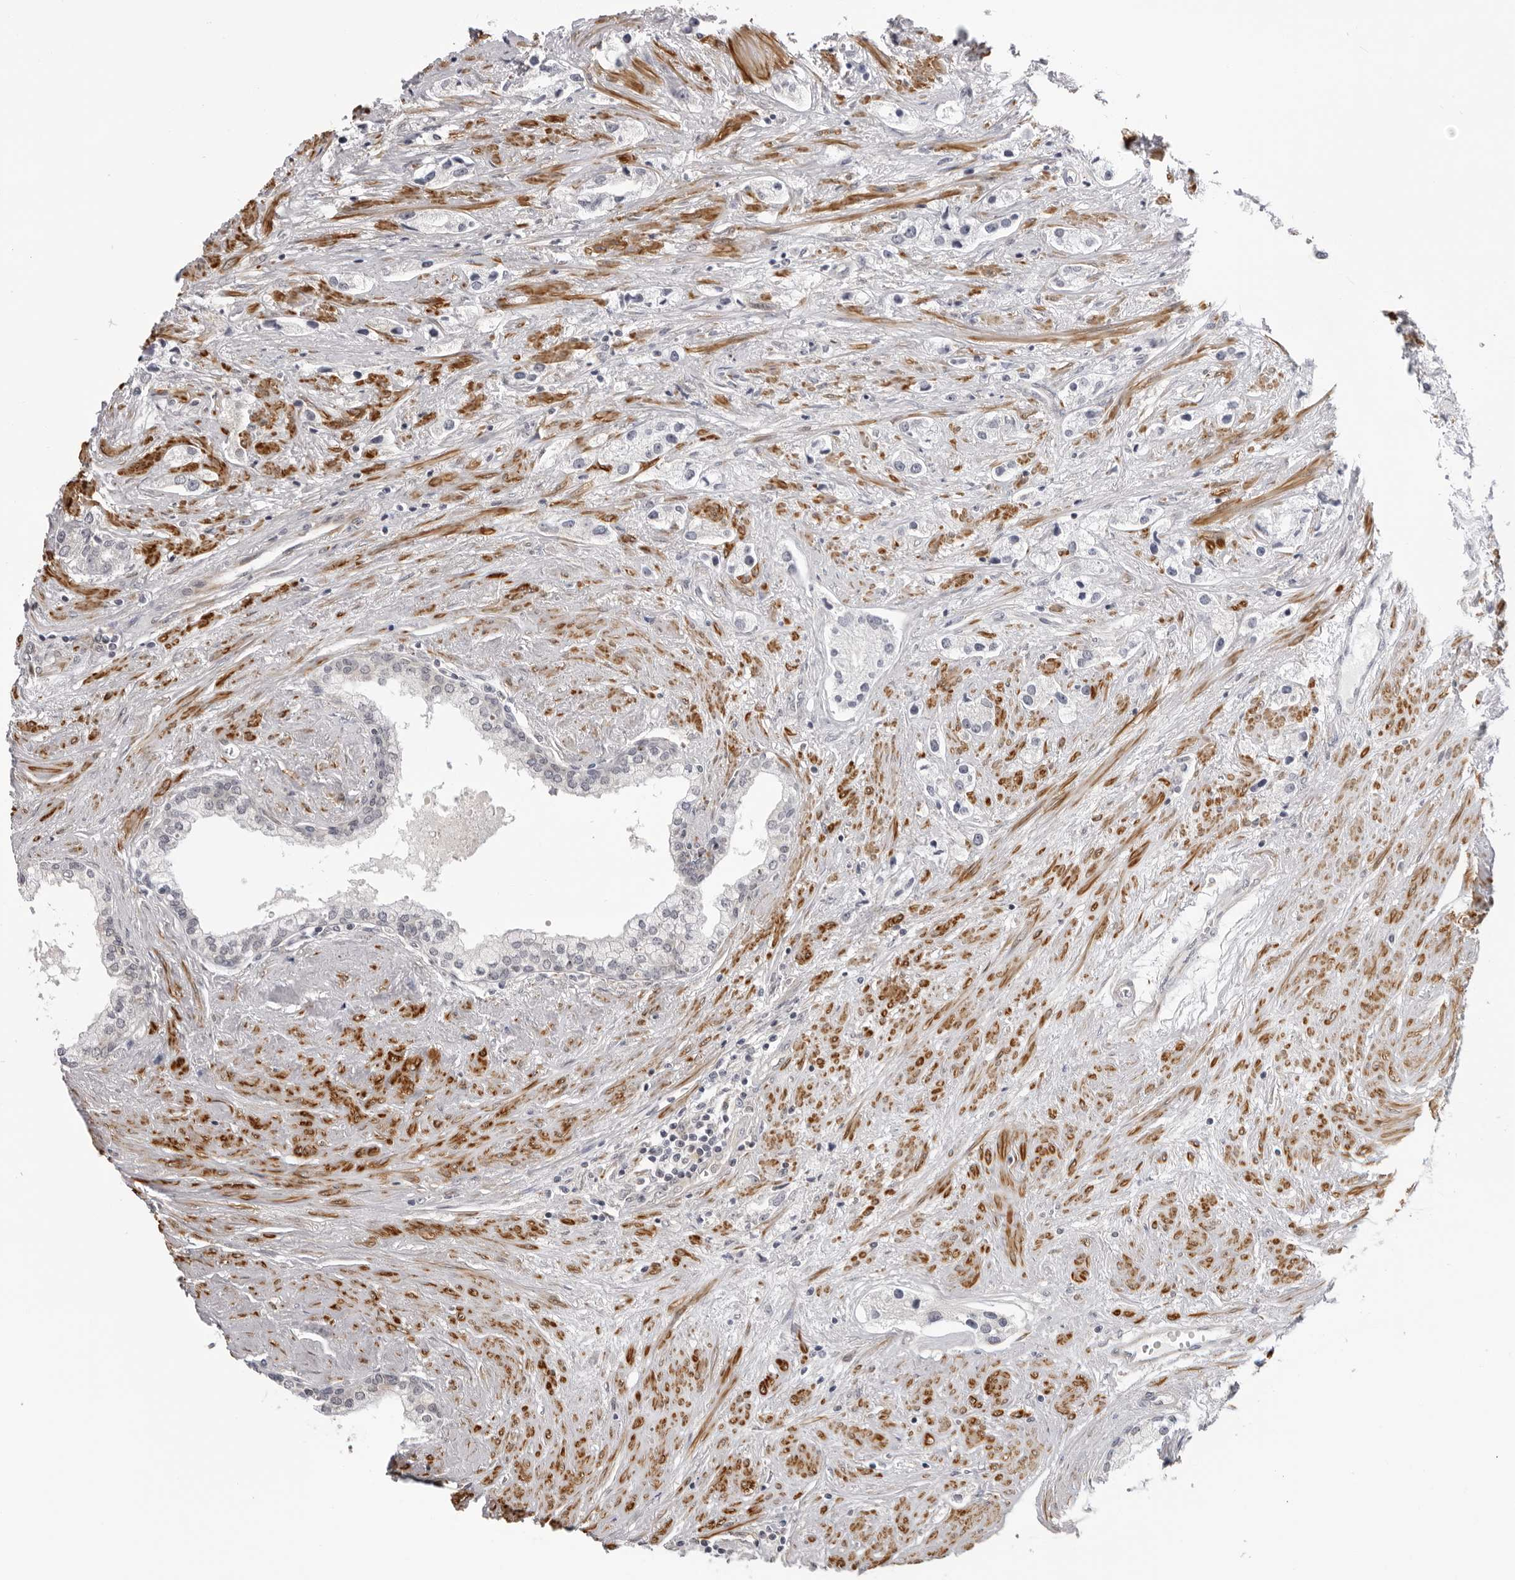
{"staining": {"intensity": "negative", "quantity": "none", "location": "none"}, "tissue": "prostate cancer", "cell_type": "Tumor cells", "image_type": "cancer", "snomed": [{"axis": "morphology", "description": "Adenocarcinoma, High grade"}, {"axis": "topography", "description": "Prostate"}], "caption": "Immunohistochemistry histopathology image of human prostate cancer stained for a protein (brown), which displays no positivity in tumor cells. The staining was performed using DAB to visualize the protein expression in brown, while the nuclei were stained in blue with hematoxylin (Magnification: 20x).", "gene": "SRGAP2", "patient": {"sex": "male", "age": 66}}